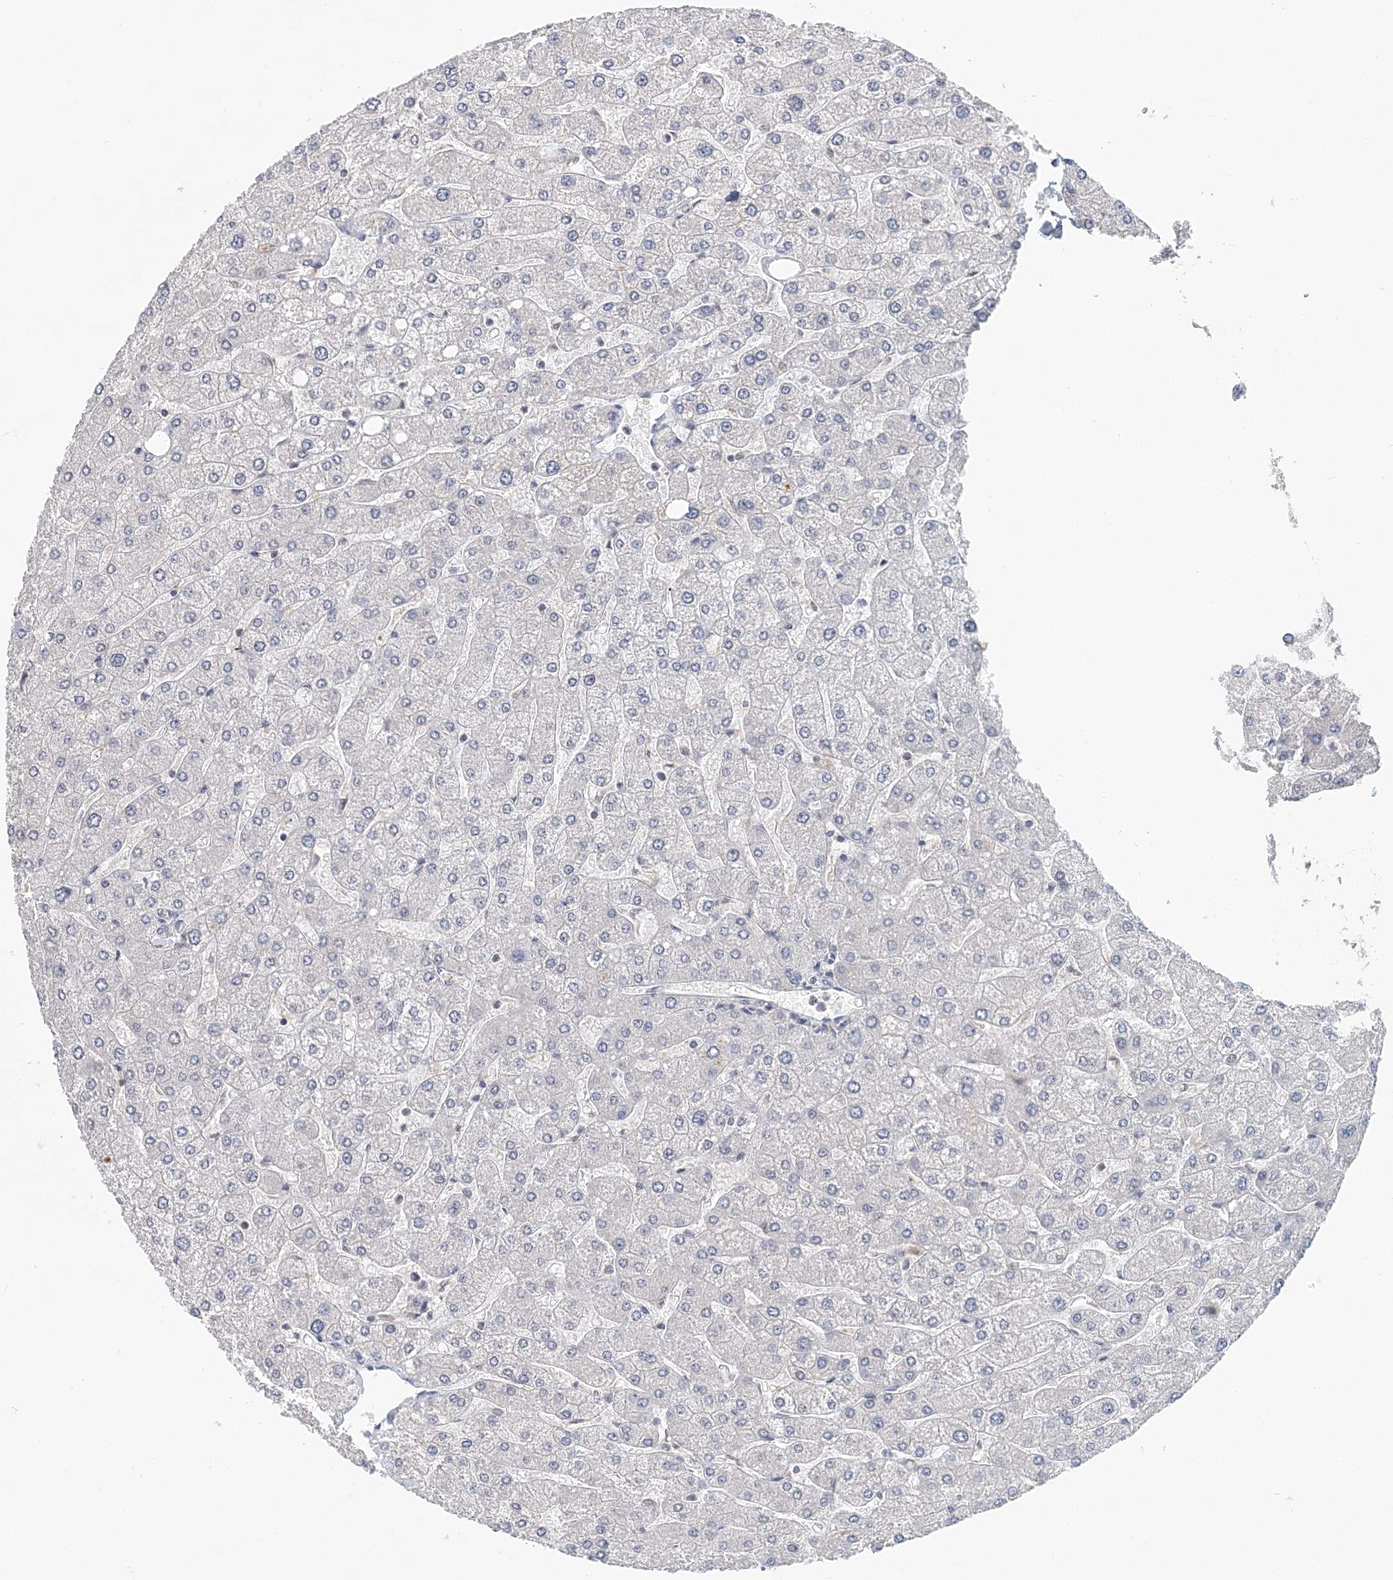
{"staining": {"intensity": "negative", "quantity": "none", "location": "none"}, "tissue": "liver", "cell_type": "Cholangiocytes", "image_type": "normal", "snomed": [{"axis": "morphology", "description": "Normal tissue, NOS"}, {"axis": "topography", "description": "Liver"}], "caption": "Protein analysis of normal liver reveals no significant expression in cholangiocytes. Brightfield microscopy of immunohistochemistry (IHC) stained with DAB (3,3'-diaminobenzidine) (brown) and hematoxylin (blue), captured at high magnification.", "gene": "HYCC2", "patient": {"sex": "male", "age": 55}}